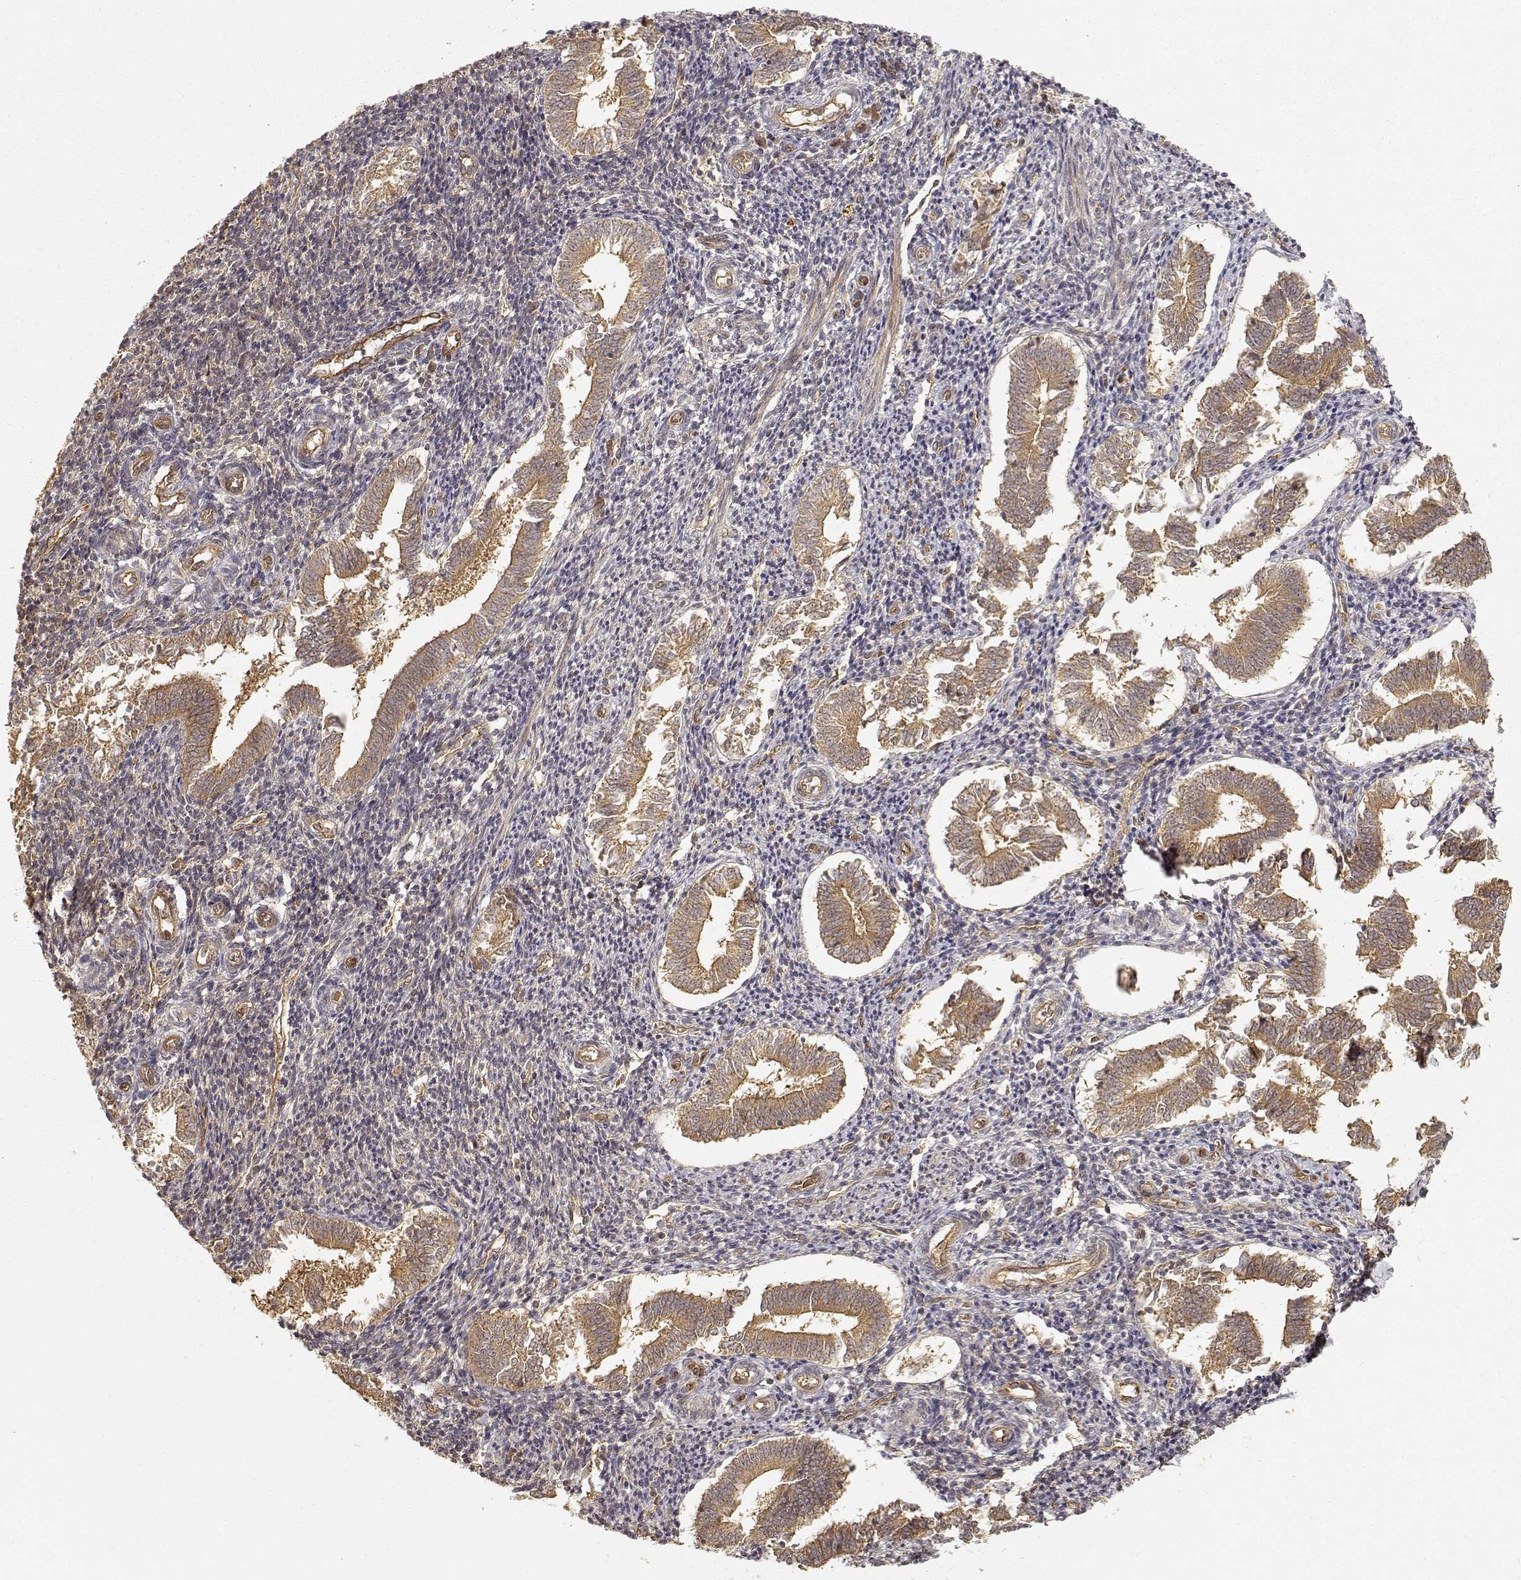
{"staining": {"intensity": "negative", "quantity": "none", "location": "none"}, "tissue": "endometrium", "cell_type": "Cells in endometrial stroma", "image_type": "normal", "snomed": [{"axis": "morphology", "description": "Normal tissue, NOS"}, {"axis": "topography", "description": "Endometrium"}], "caption": "DAB immunohistochemical staining of normal human endometrium reveals no significant expression in cells in endometrial stroma.", "gene": "CDK5RAP2", "patient": {"sex": "female", "age": 25}}